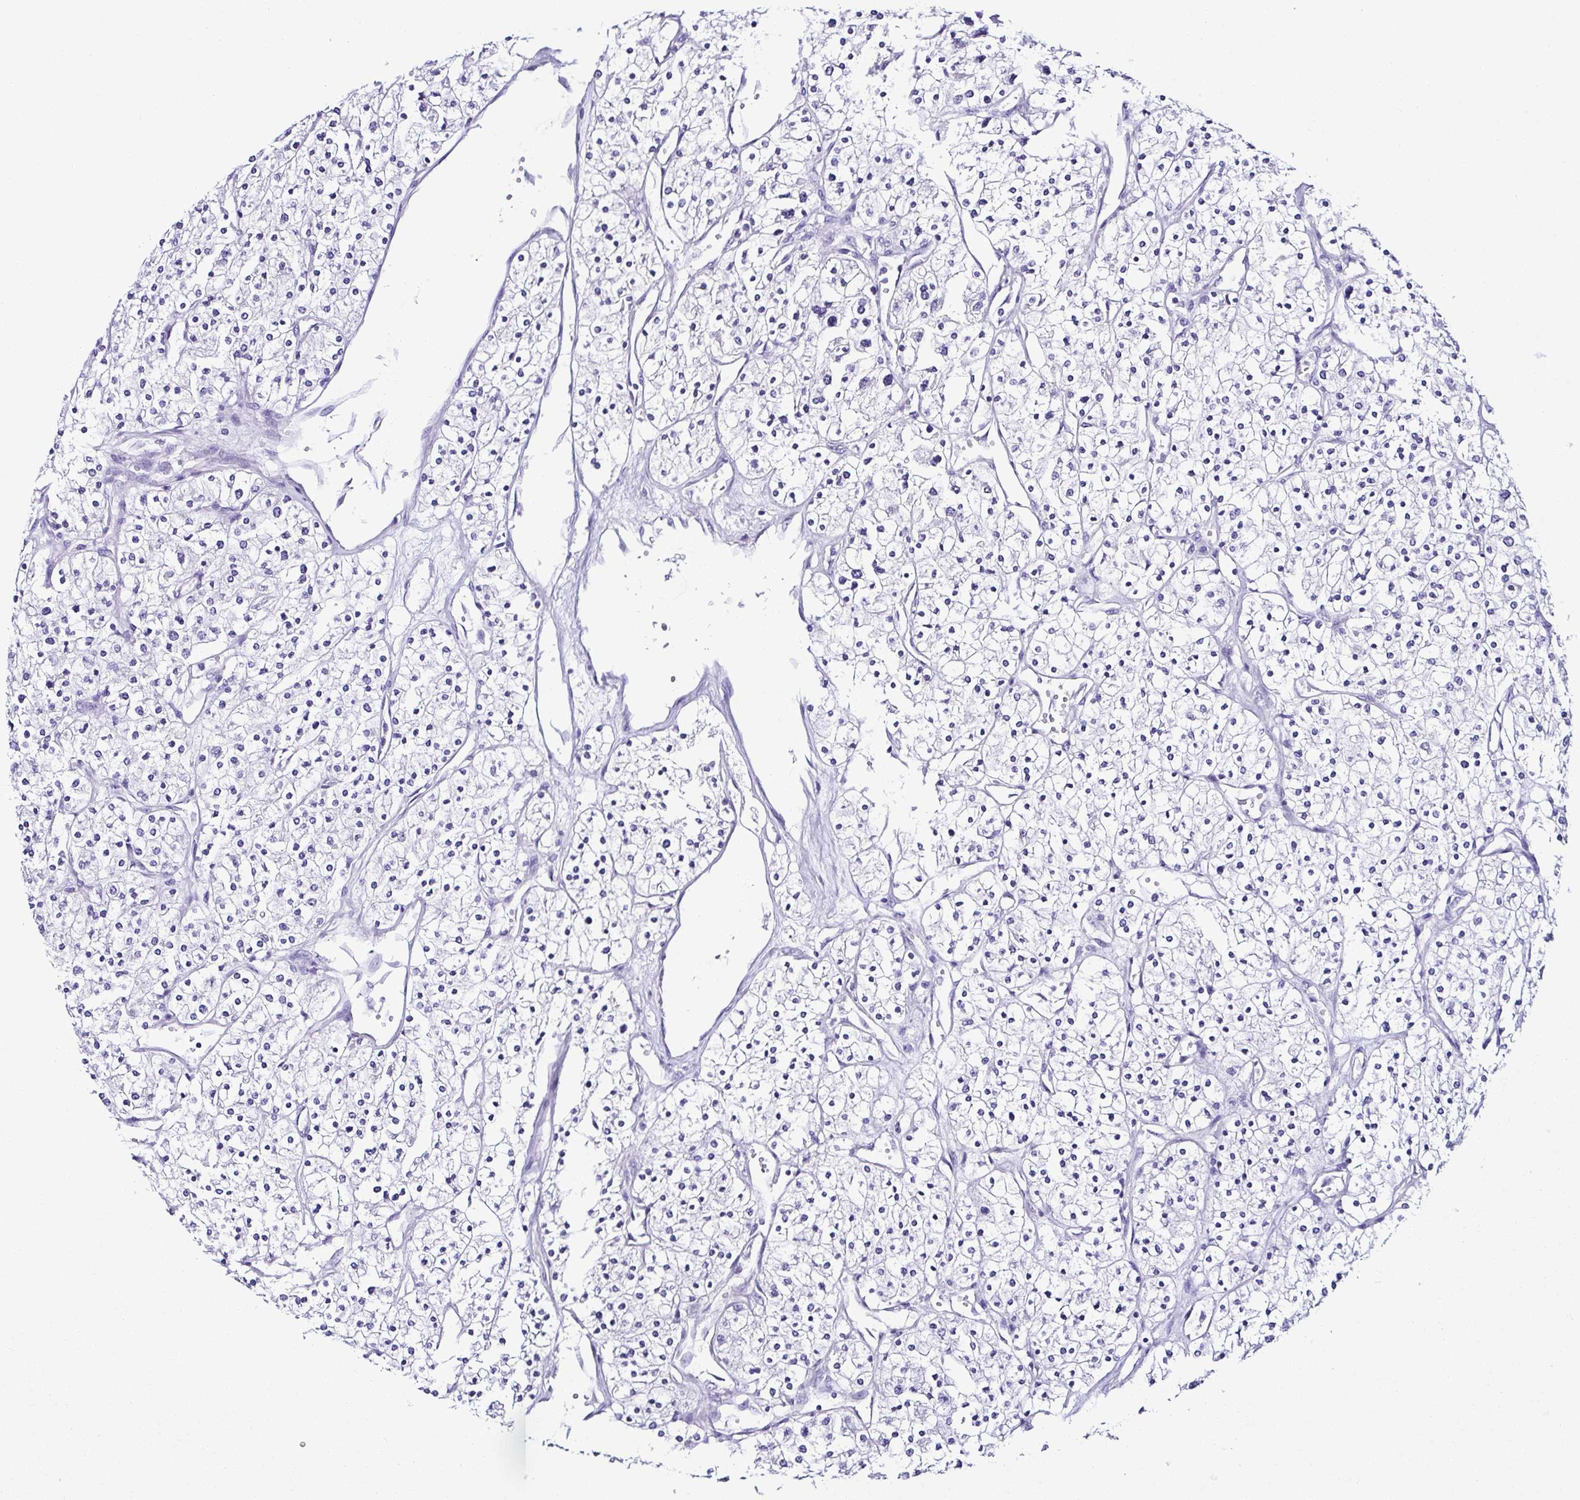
{"staining": {"intensity": "negative", "quantity": "none", "location": "none"}, "tissue": "renal cancer", "cell_type": "Tumor cells", "image_type": "cancer", "snomed": [{"axis": "morphology", "description": "Adenocarcinoma, NOS"}, {"axis": "topography", "description": "Kidney"}], "caption": "Protein analysis of adenocarcinoma (renal) reveals no significant expression in tumor cells.", "gene": "SRL", "patient": {"sex": "male", "age": 80}}